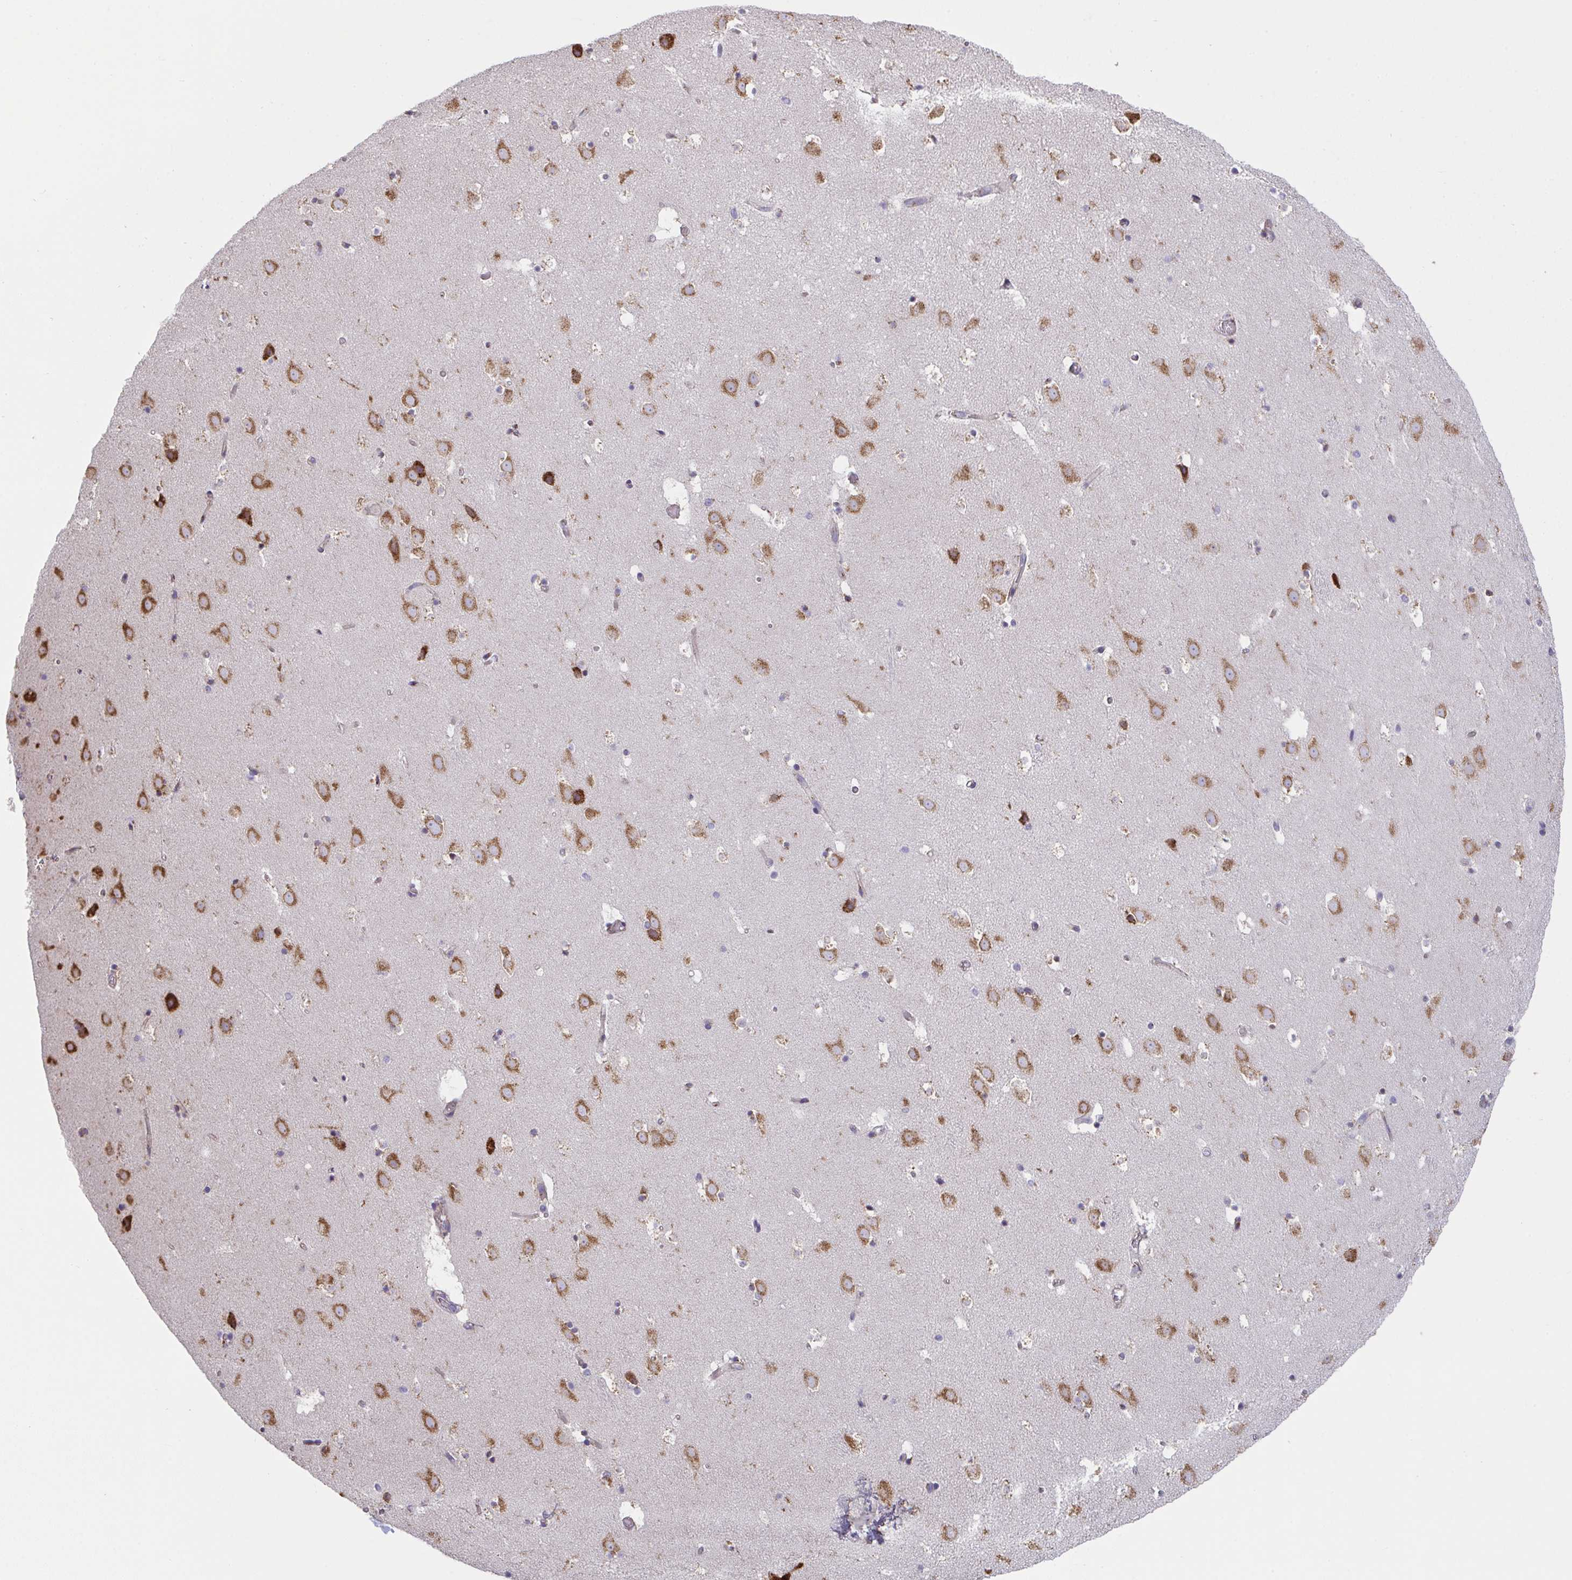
{"staining": {"intensity": "moderate", "quantity": "<25%", "location": "cytoplasmic/membranous"}, "tissue": "caudate", "cell_type": "Glial cells", "image_type": "normal", "snomed": [{"axis": "morphology", "description": "Normal tissue, NOS"}, {"axis": "topography", "description": "Lateral ventricle wall"}], "caption": "Brown immunohistochemical staining in normal caudate shows moderate cytoplasmic/membranous staining in approximately <25% of glial cells.", "gene": "MIA3", "patient": {"sex": "male", "age": 37}}